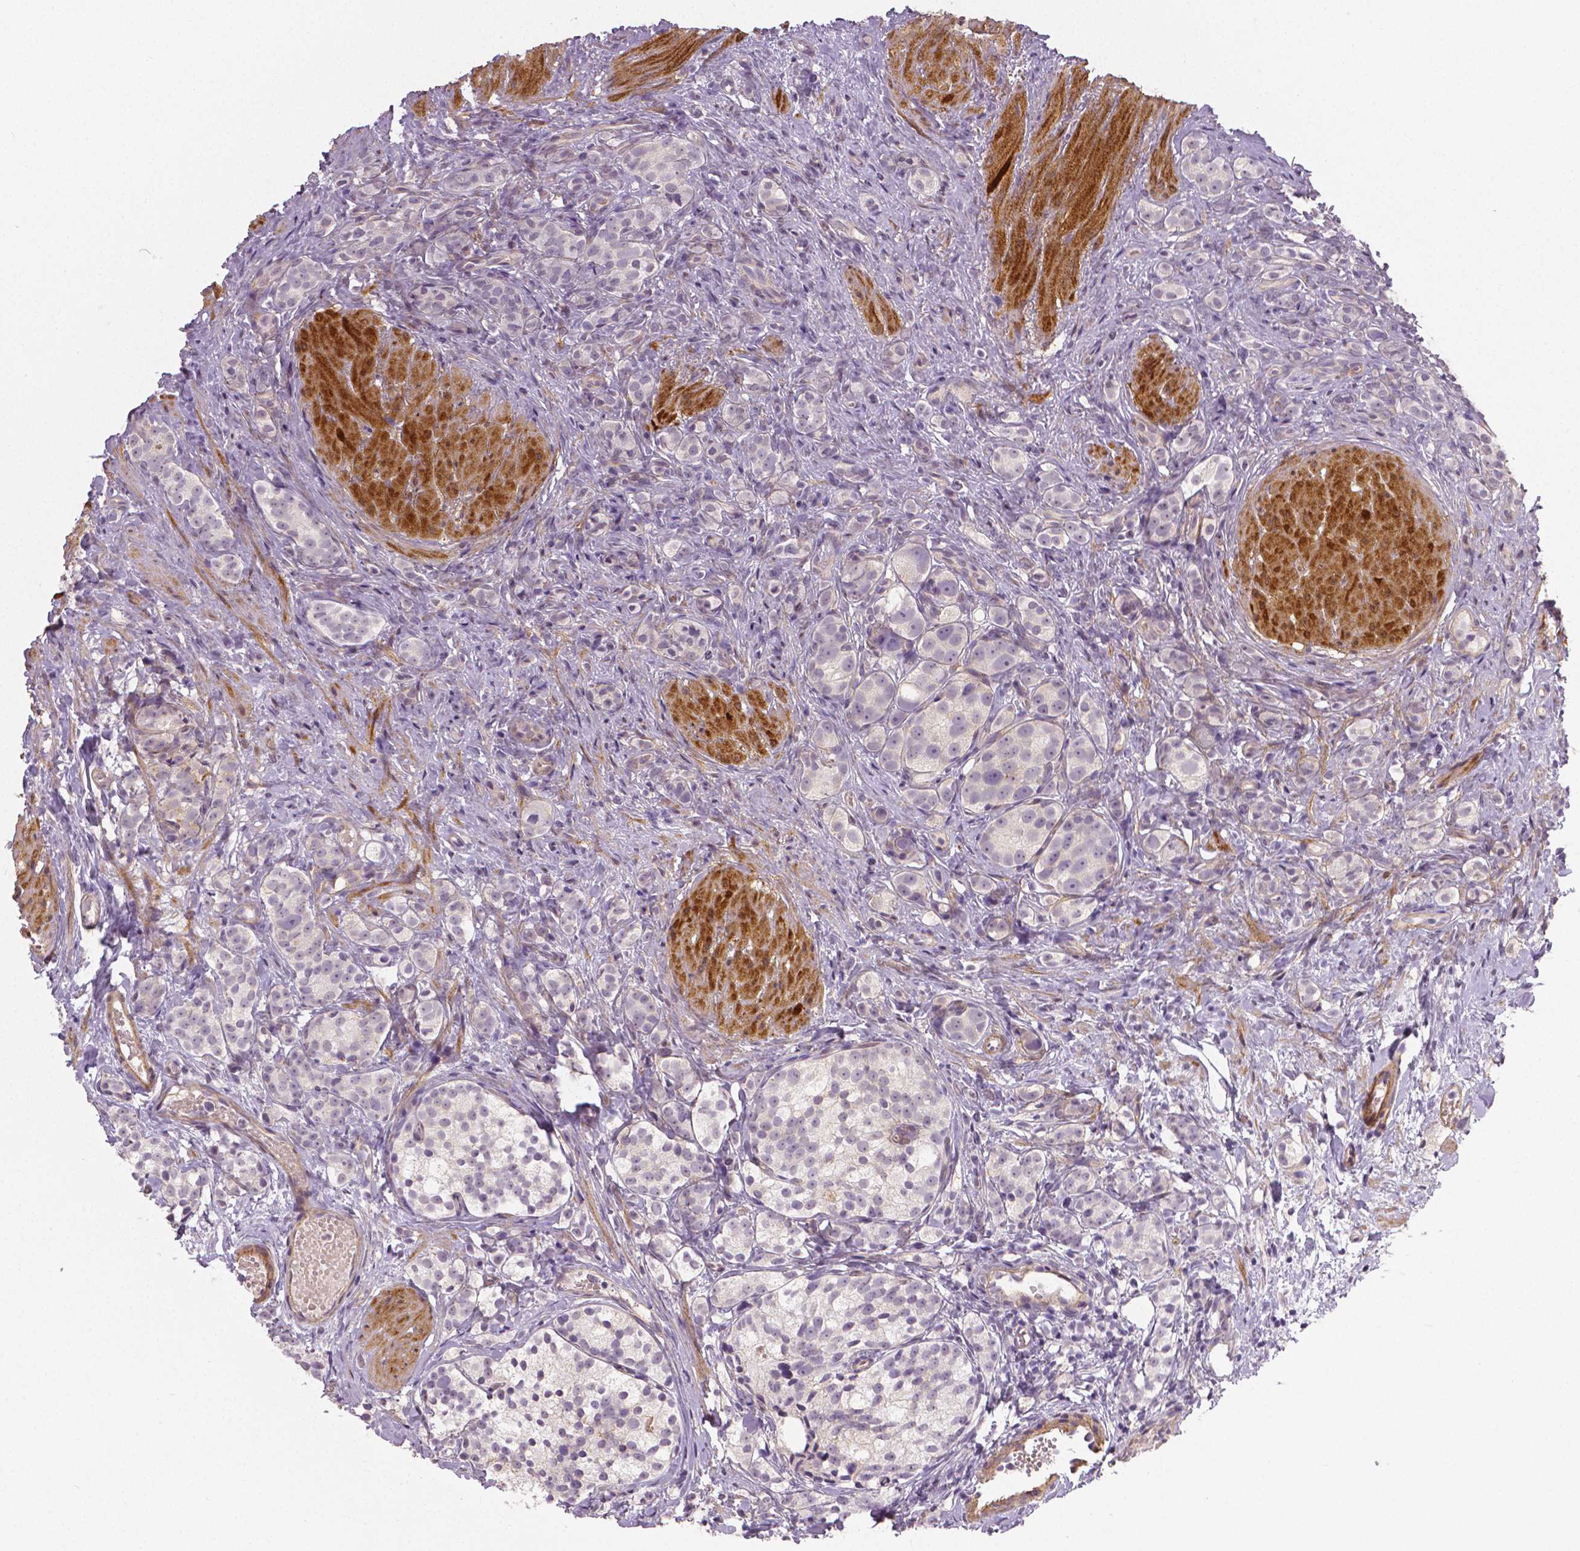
{"staining": {"intensity": "negative", "quantity": "none", "location": "none"}, "tissue": "prostate cancer", "cell_type": "Tumor cells", "image_type": "cancer", "snomed": [{"axis": "morphology", "description": "Adenocarcinoma, High grade"}, {"axis": "topography", "description": "Prostate"}], "caption": "Tumor cells are negative for brown protein staining in adenocarcinoma (high-grade) (prostate). The staining was performed using DAB to visualize the protein expression in brown, while the nuclei were stained in blue with hematoxylin (Magnification: 20x).", "gene": "FLT1", "patient": {"sex": "male", "age": 53}}